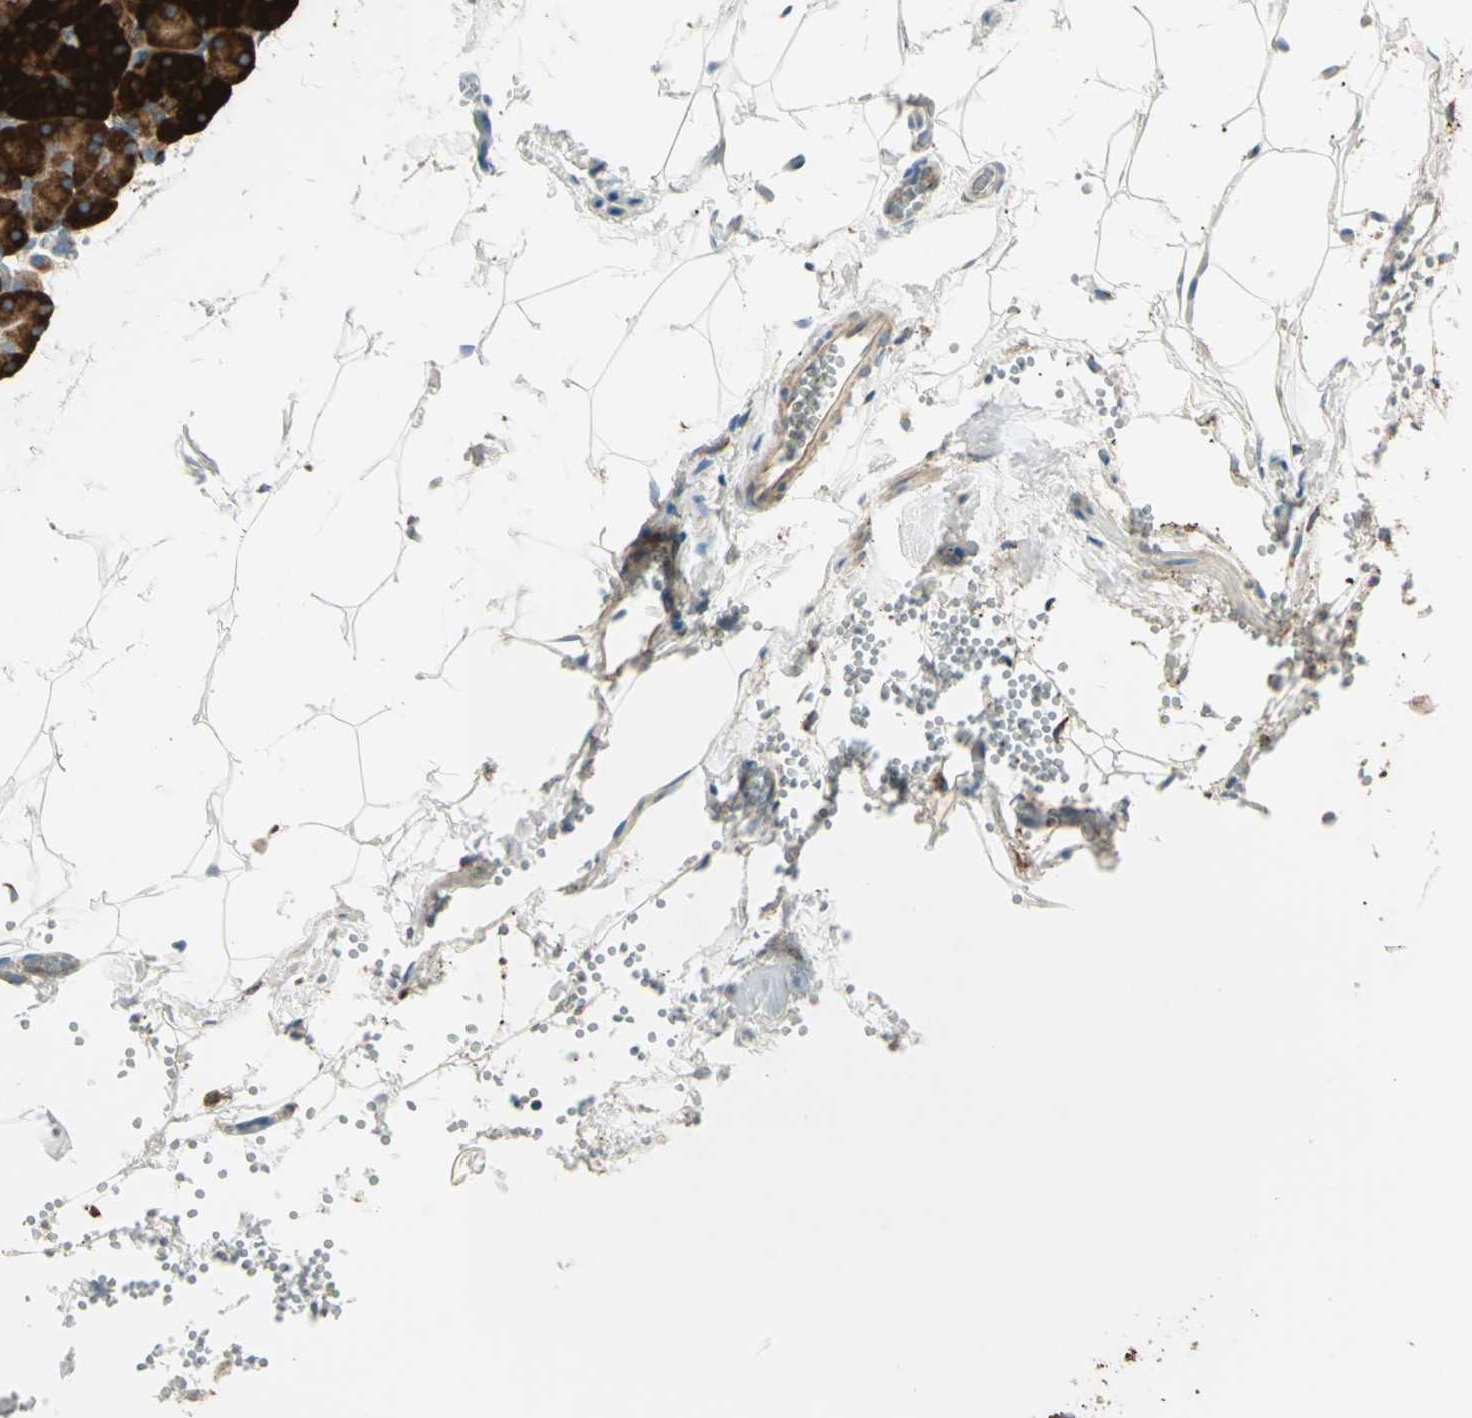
{"staining": {"intensity": "strong", "quantity": ">75%", "location": "cytoplasmic/membranous"}, "tissue": "pancreas", "cell_type": "Exocrine glandular cells", "image_type": "normal", "snomed": [{"axis": "morphology", "description": "Normal tissue, NOS"}, {"axis": "topography", "description": "Pancreas"}], "caption": "An IHC micrograph of benign tissue is shown. Protein staining in brown labels strong cytoplasmic/membranous positivity in pancreas within exocrine glandular cells. (IHC, brightfield microscopy, high magnification).", "gene": "PDIA4", "patient": {"sex": "female", "age": 35}}